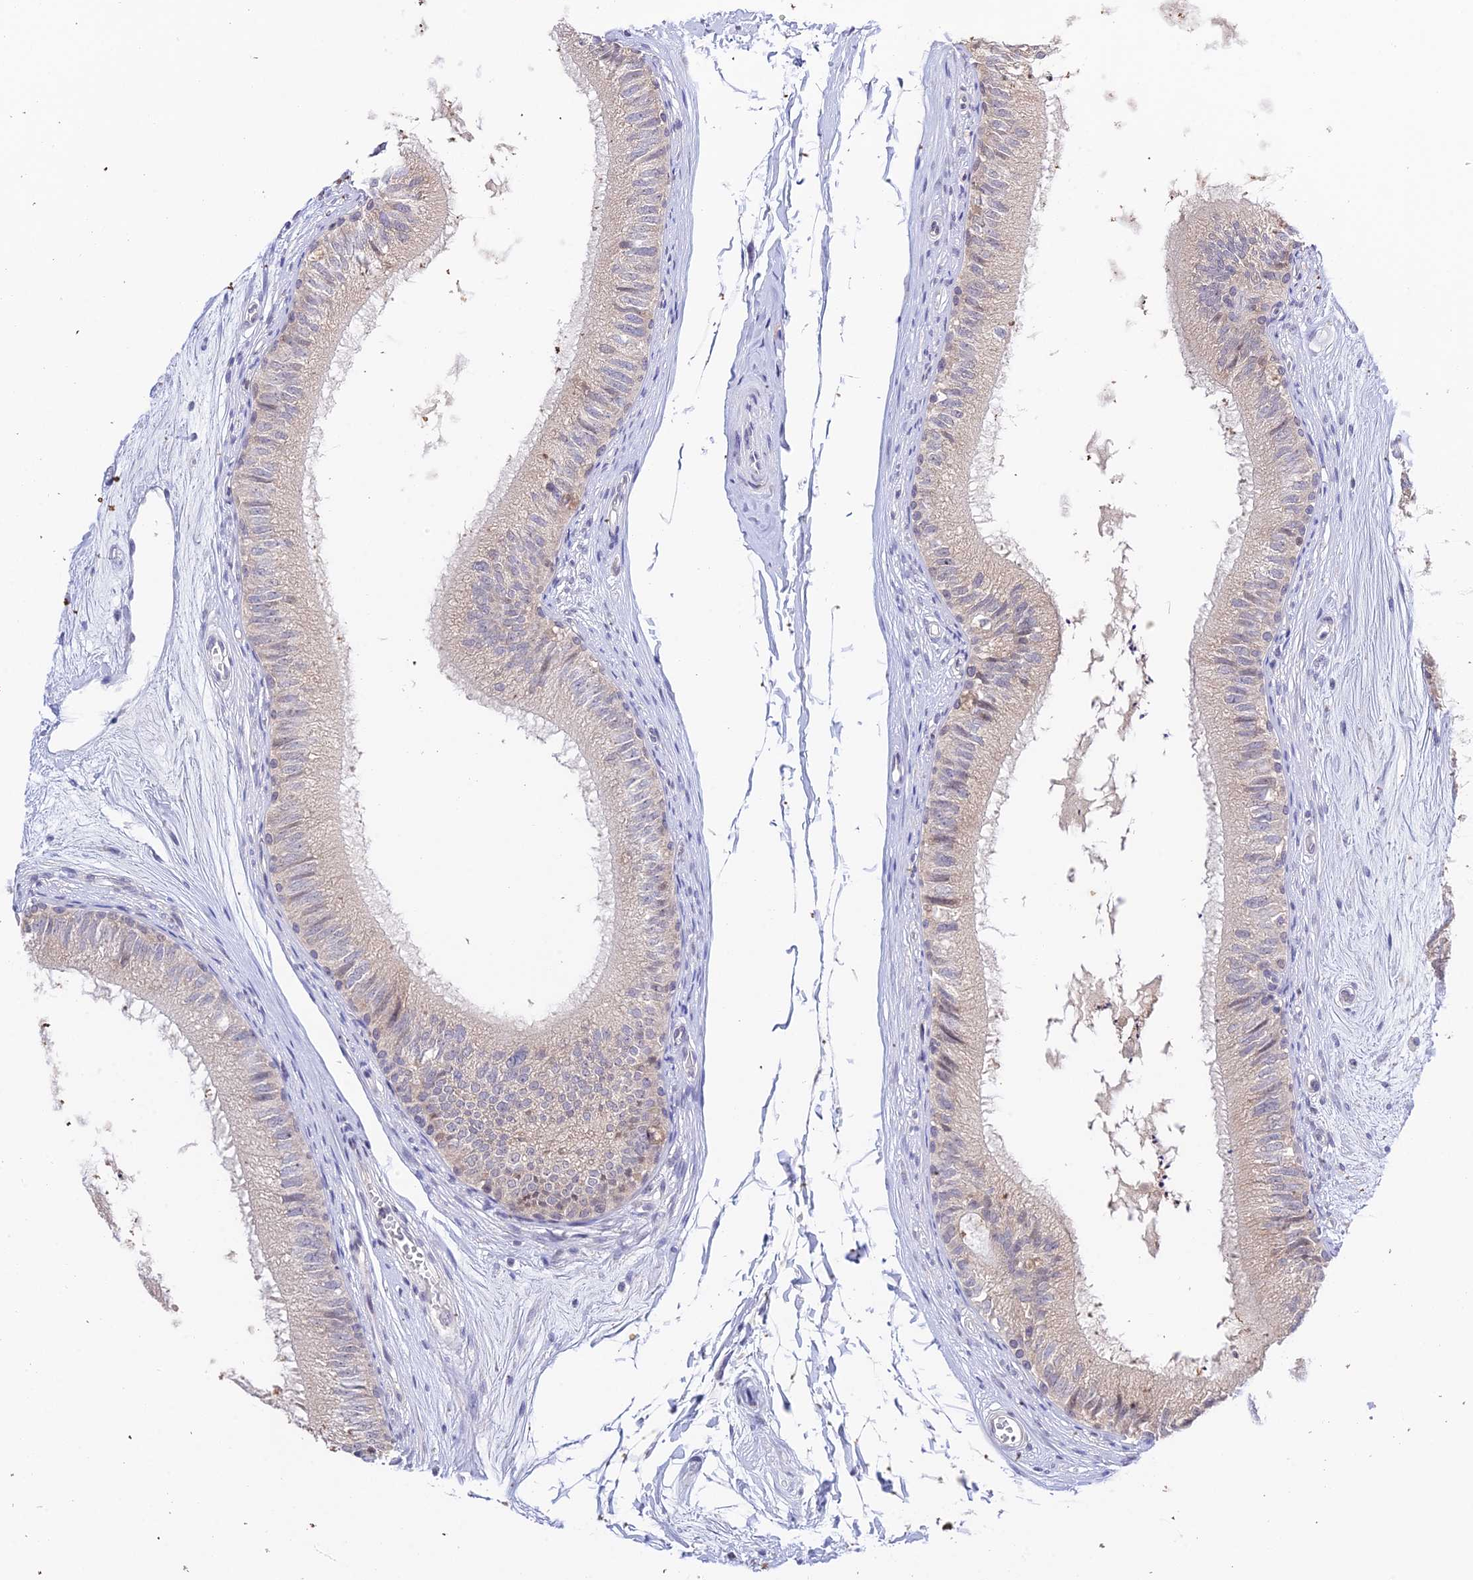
{"staining": {"intensity": "negative", "quantity": "none", "location": "none"}, "tissue": "epididymis", "cell_type": "Glandular cells", "image_type": "normal", "snomed": [{"axis": "morphology", "description": "Normal tissue, NOS"}, {"axis": "topography", "description": "Epididymis"}], "caption": "Immunohistochemistry (IHC) image of benign epididymis stained for a protein (brown), which shows no staining in glandular cells. The staining is performed using DAB brown chromogen with nuclei counter-stained in using hematoxylin.", "gene": "TEKT1", "patient": {"sex": "male", "age": 56}}